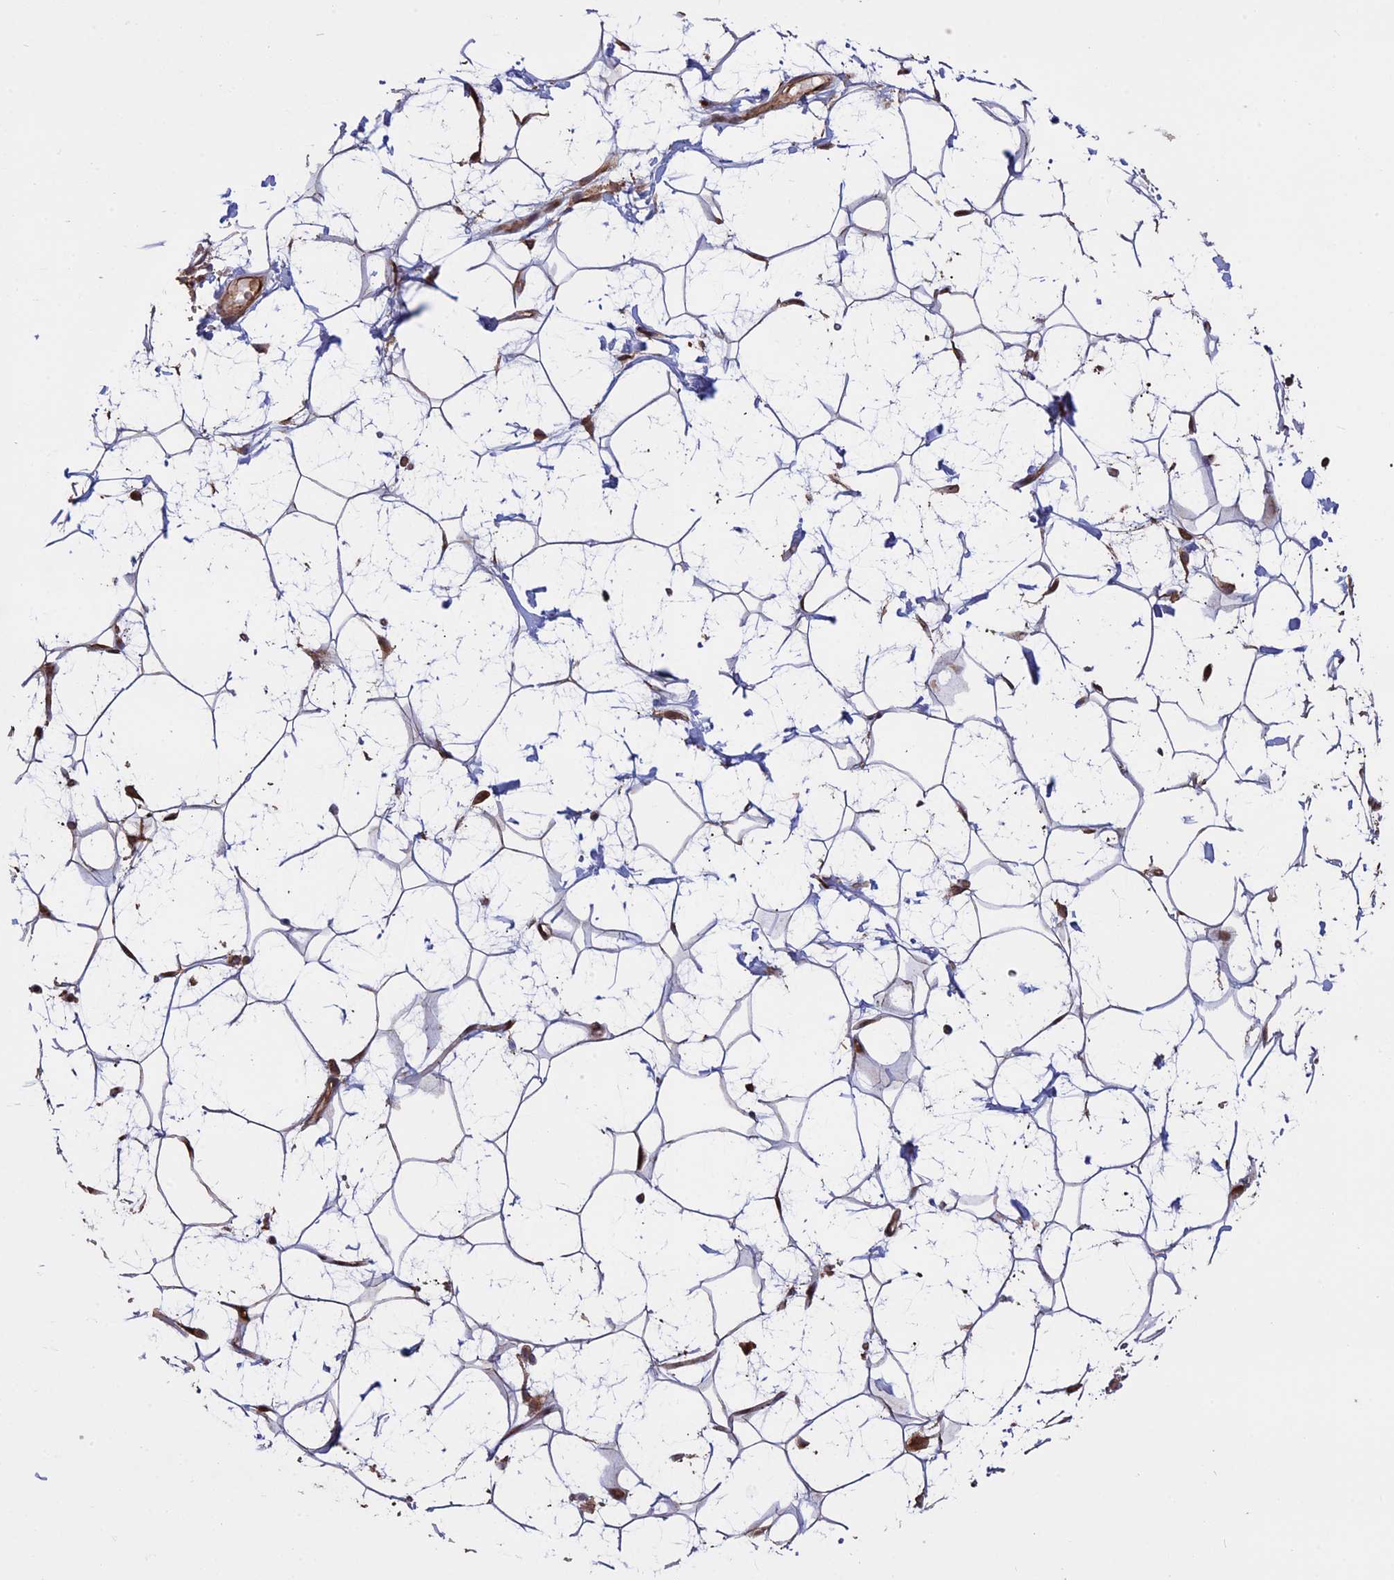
{"staining": {"intensity": "moderate", "quantity": "25%-75%", "location": "cytoplasmic/membranous,nuclear"}, "tissue": "adipose tissue", "cell_type": "Adipocytes", "image_type": "normal", "snomed": [{"axis": "morphology", "description": "Normal tissue, NOS"}, {"axis": "topography", "description": "Breast"}], "caption": "IHC micrograph of unremarkable adipose tissue: human adipose tissue stained using immunohistochemistry (IHC) displays medium levels of moderate protein expression localized specifically in the cytoplasmic/membranous,nuclear of adipocytes, appearing as a cytoplasmic/membranous,nuclear brown color.", "gene": "VWA3A", "patient": {"sex": "female", "age": 26}}